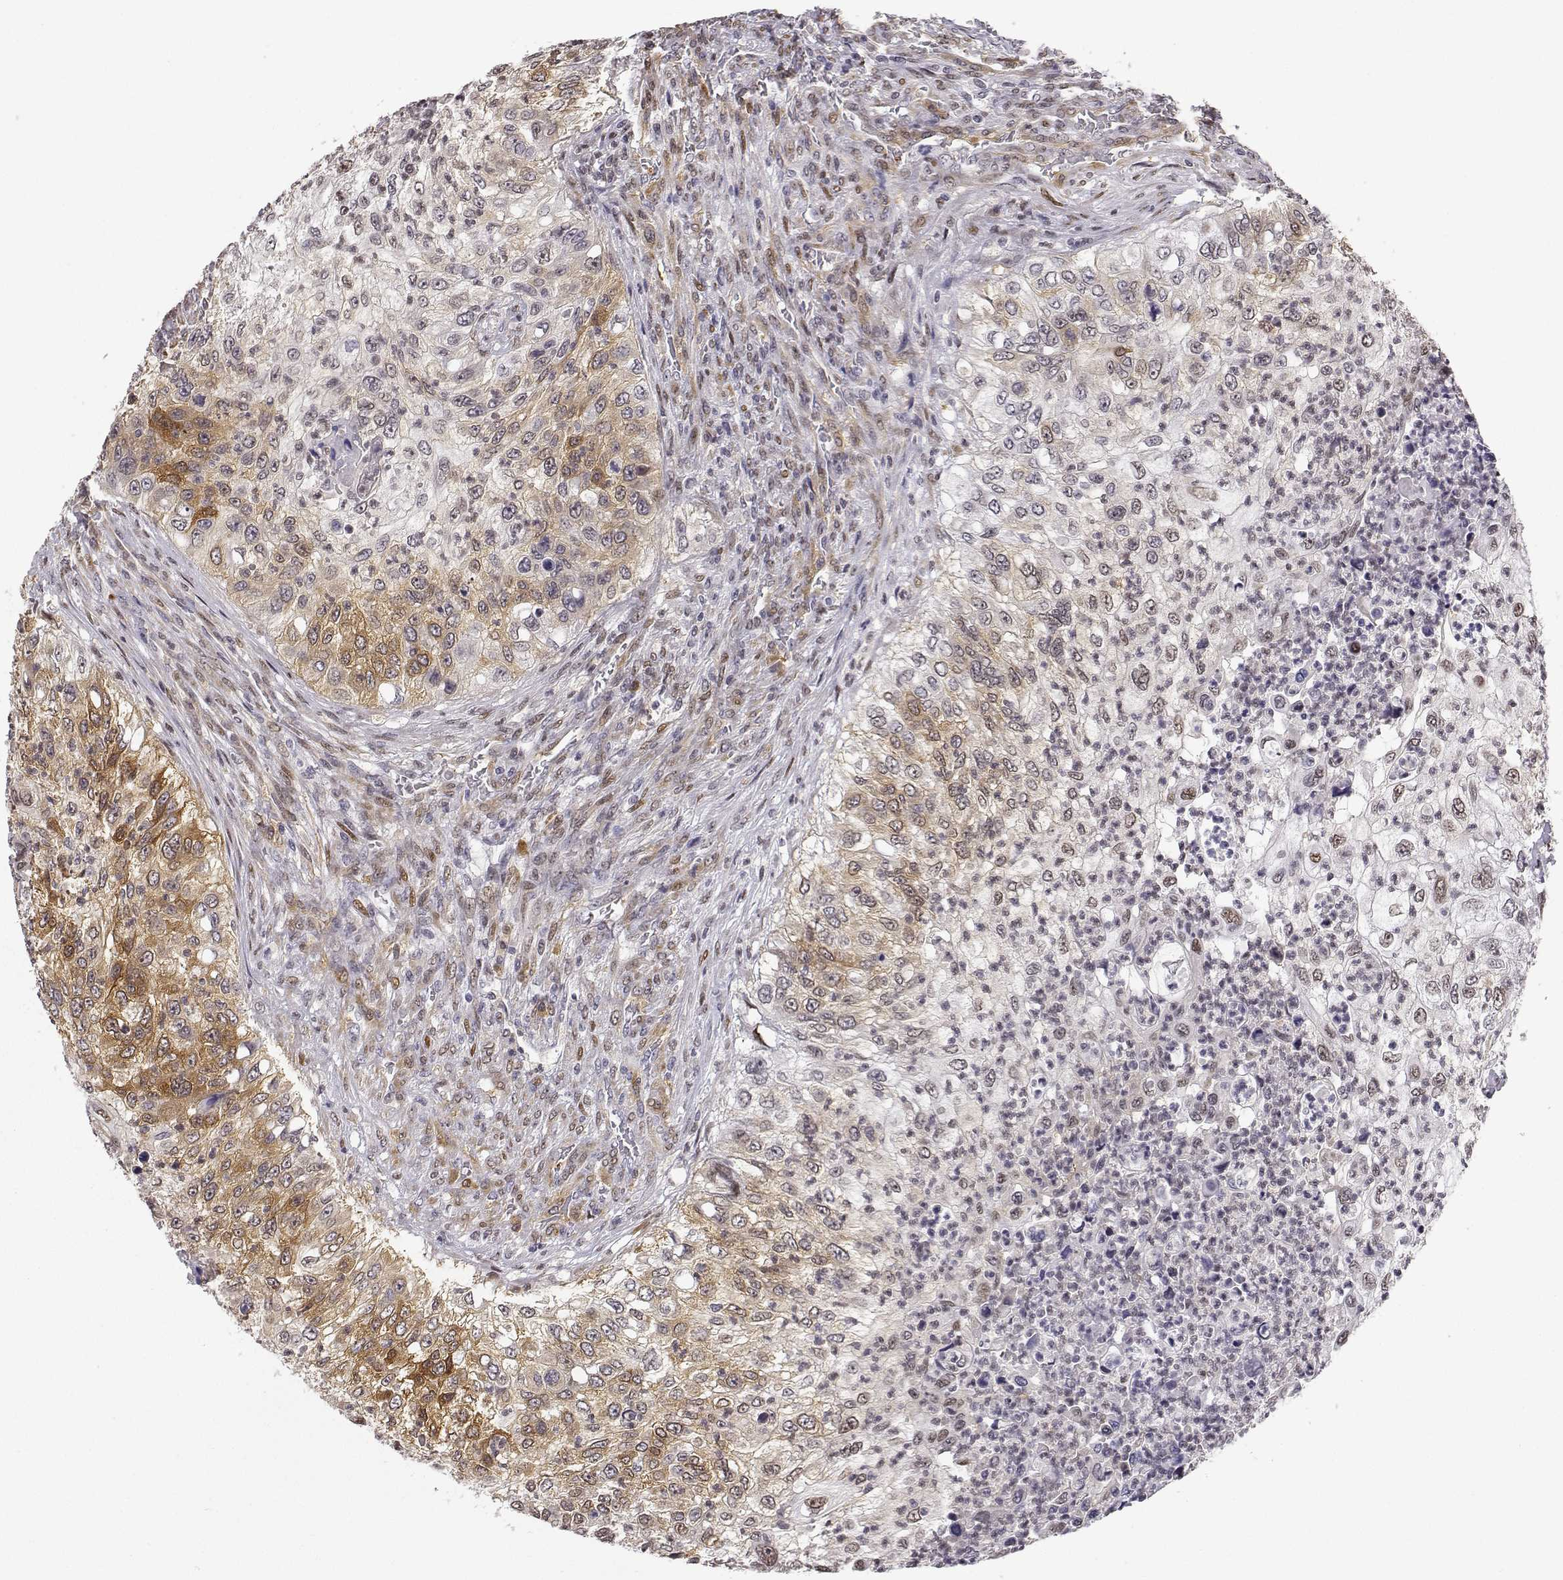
{"staining": {"intensity": "moderate", "quantity": "25%-75%", "location": "cytoplasmic/membranous"}, "tissue": "urothelial cancer", "cell_type": "Tumor cells", "image_type": "cancer", "snomed": [{"axis": "morphology", "description": "Urothelial carcinoma, High grade"}, {"axis": "topography", "description": "Urinary bladder"}], "caption": "Immunohistochemistry photomicrograph of human high-grade urothelial carcinoma stained for a protein (brown), which reveals medium levels of moderate cytoplasmic/membranous positivity in approximately 25%-75% of tumor cells.", "gene": "PHGDH", "patient": {"sex": "female", "age": 60}}